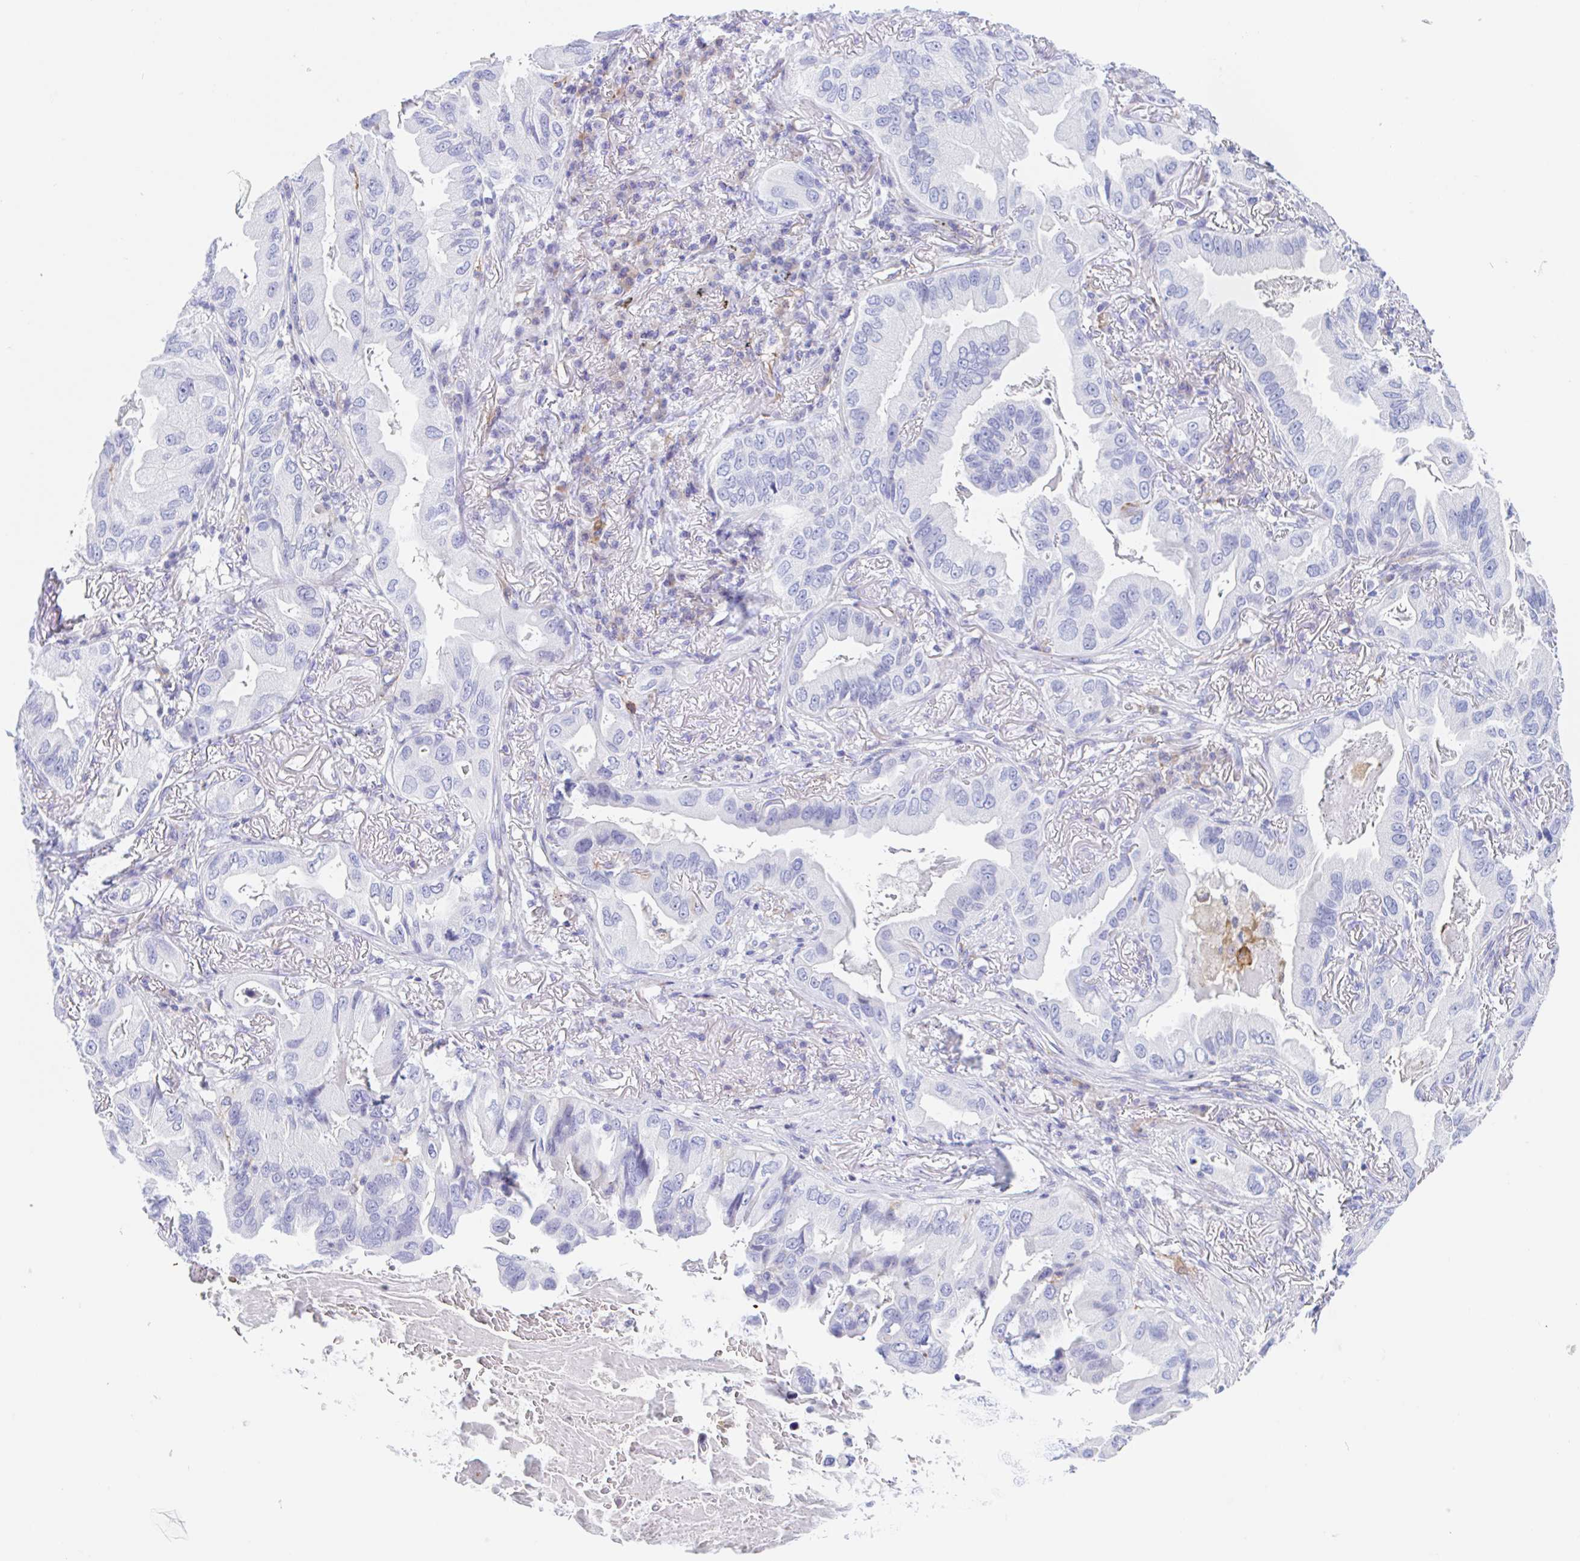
{"staining": {"intensity": "negative", "quantity": "none", "location": "none"}, "tissue": "lung cancer", "cell_type": "Tumor cells", "image_type": "cancer", "snomed": [{"axis": "morphology", "description": "Adenocarcinoma, NOS"}, {"axis": "topography", "description": "Lung"}], "caption": "The IHC micrograph has no significant staining in tumor cells of adenocarcinoma (lung) tissue.", "gene": "ANKRD9", "patient": {"sex": "female", "age": 69}}